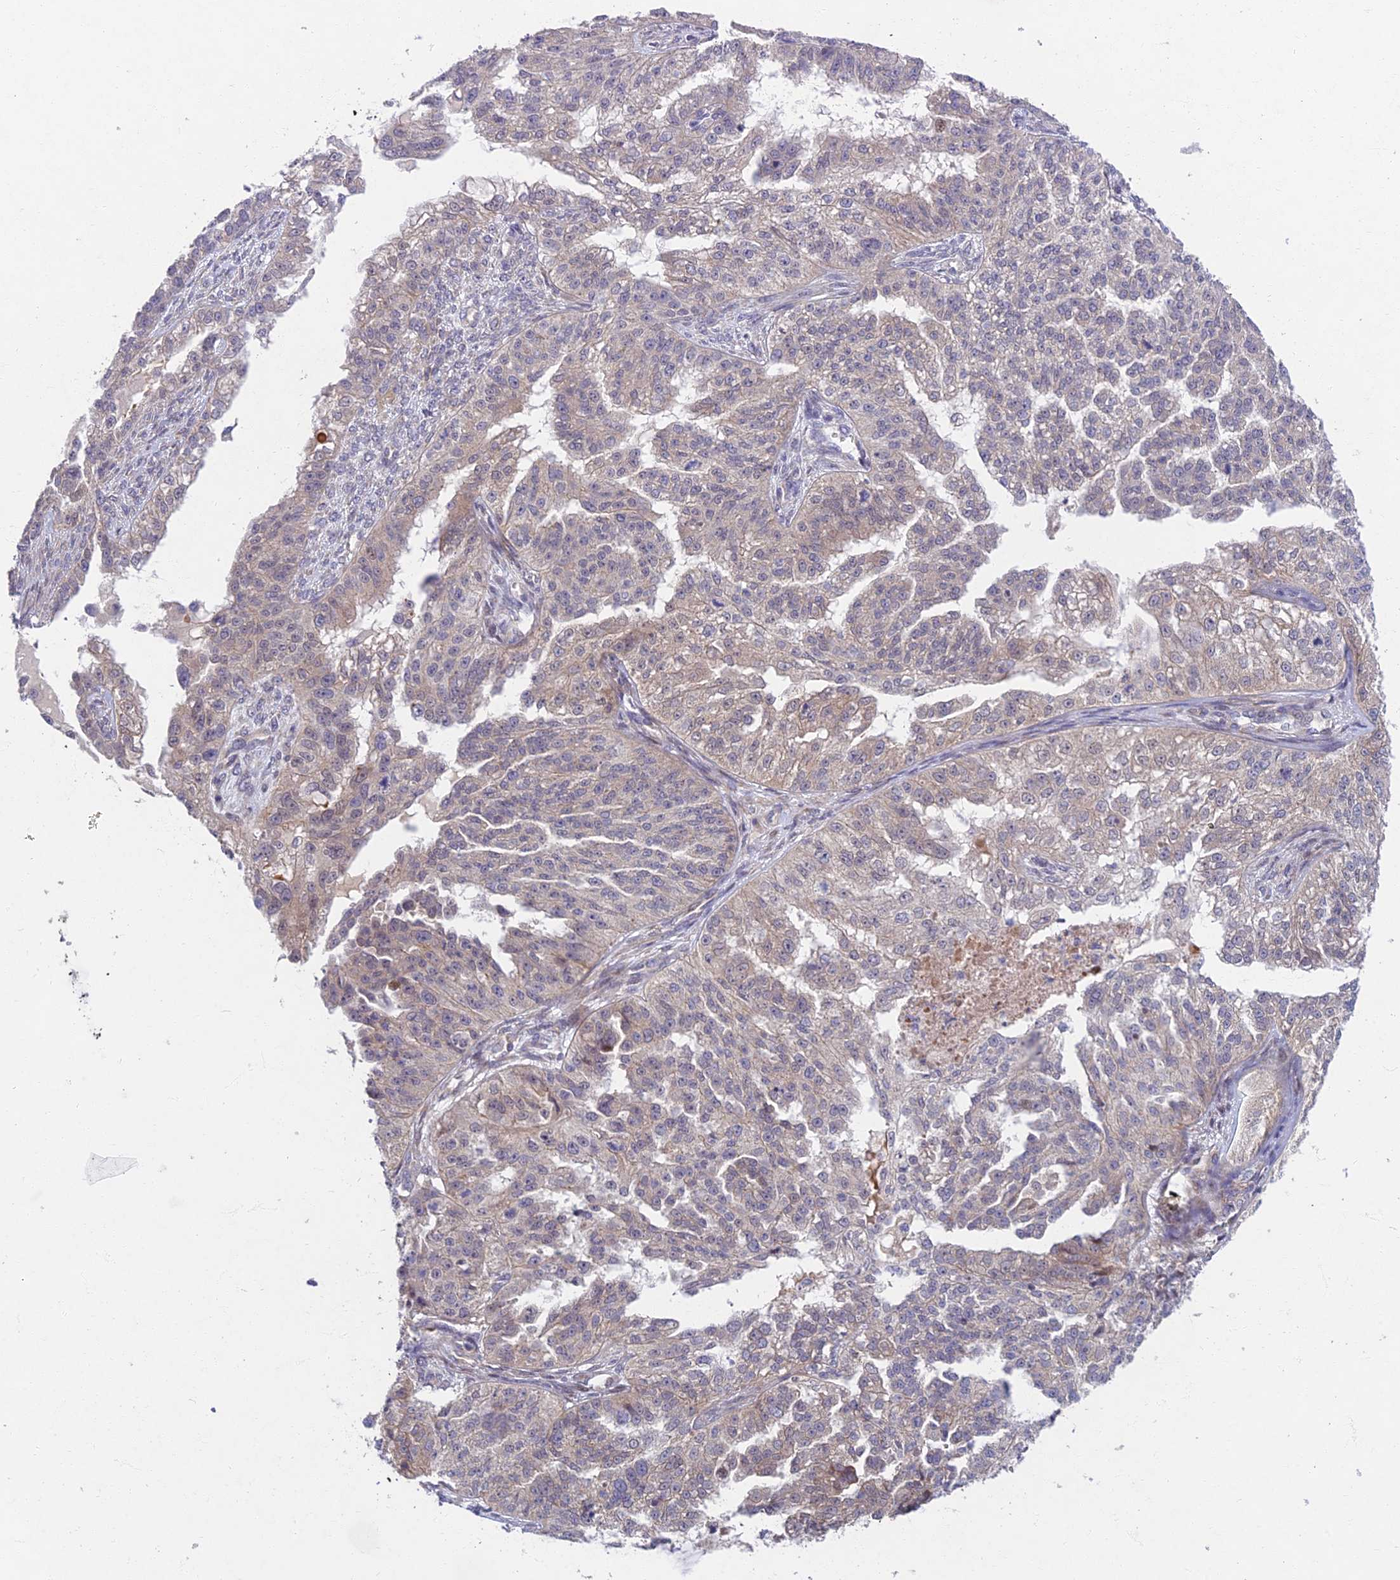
{"staining": {"intensity": "negative", "quantity": "none", "location": "none"}, "tissue": "ovarian cancer", "cell_type": "Tumor cells", "image_type": "cancer", "snomed": [{"axis": "morphology", "description": "Cystadenocarcinoma, serous, NOS"}, {"axis": "topography", "description": "Ovary"}], "caption": "IHC of human serous cystadenocarcinoma (ovarian) shows no positivity in tumor cells.", "gene": "RHBDL2", "patient": {"sex": "female", "age": 58}}